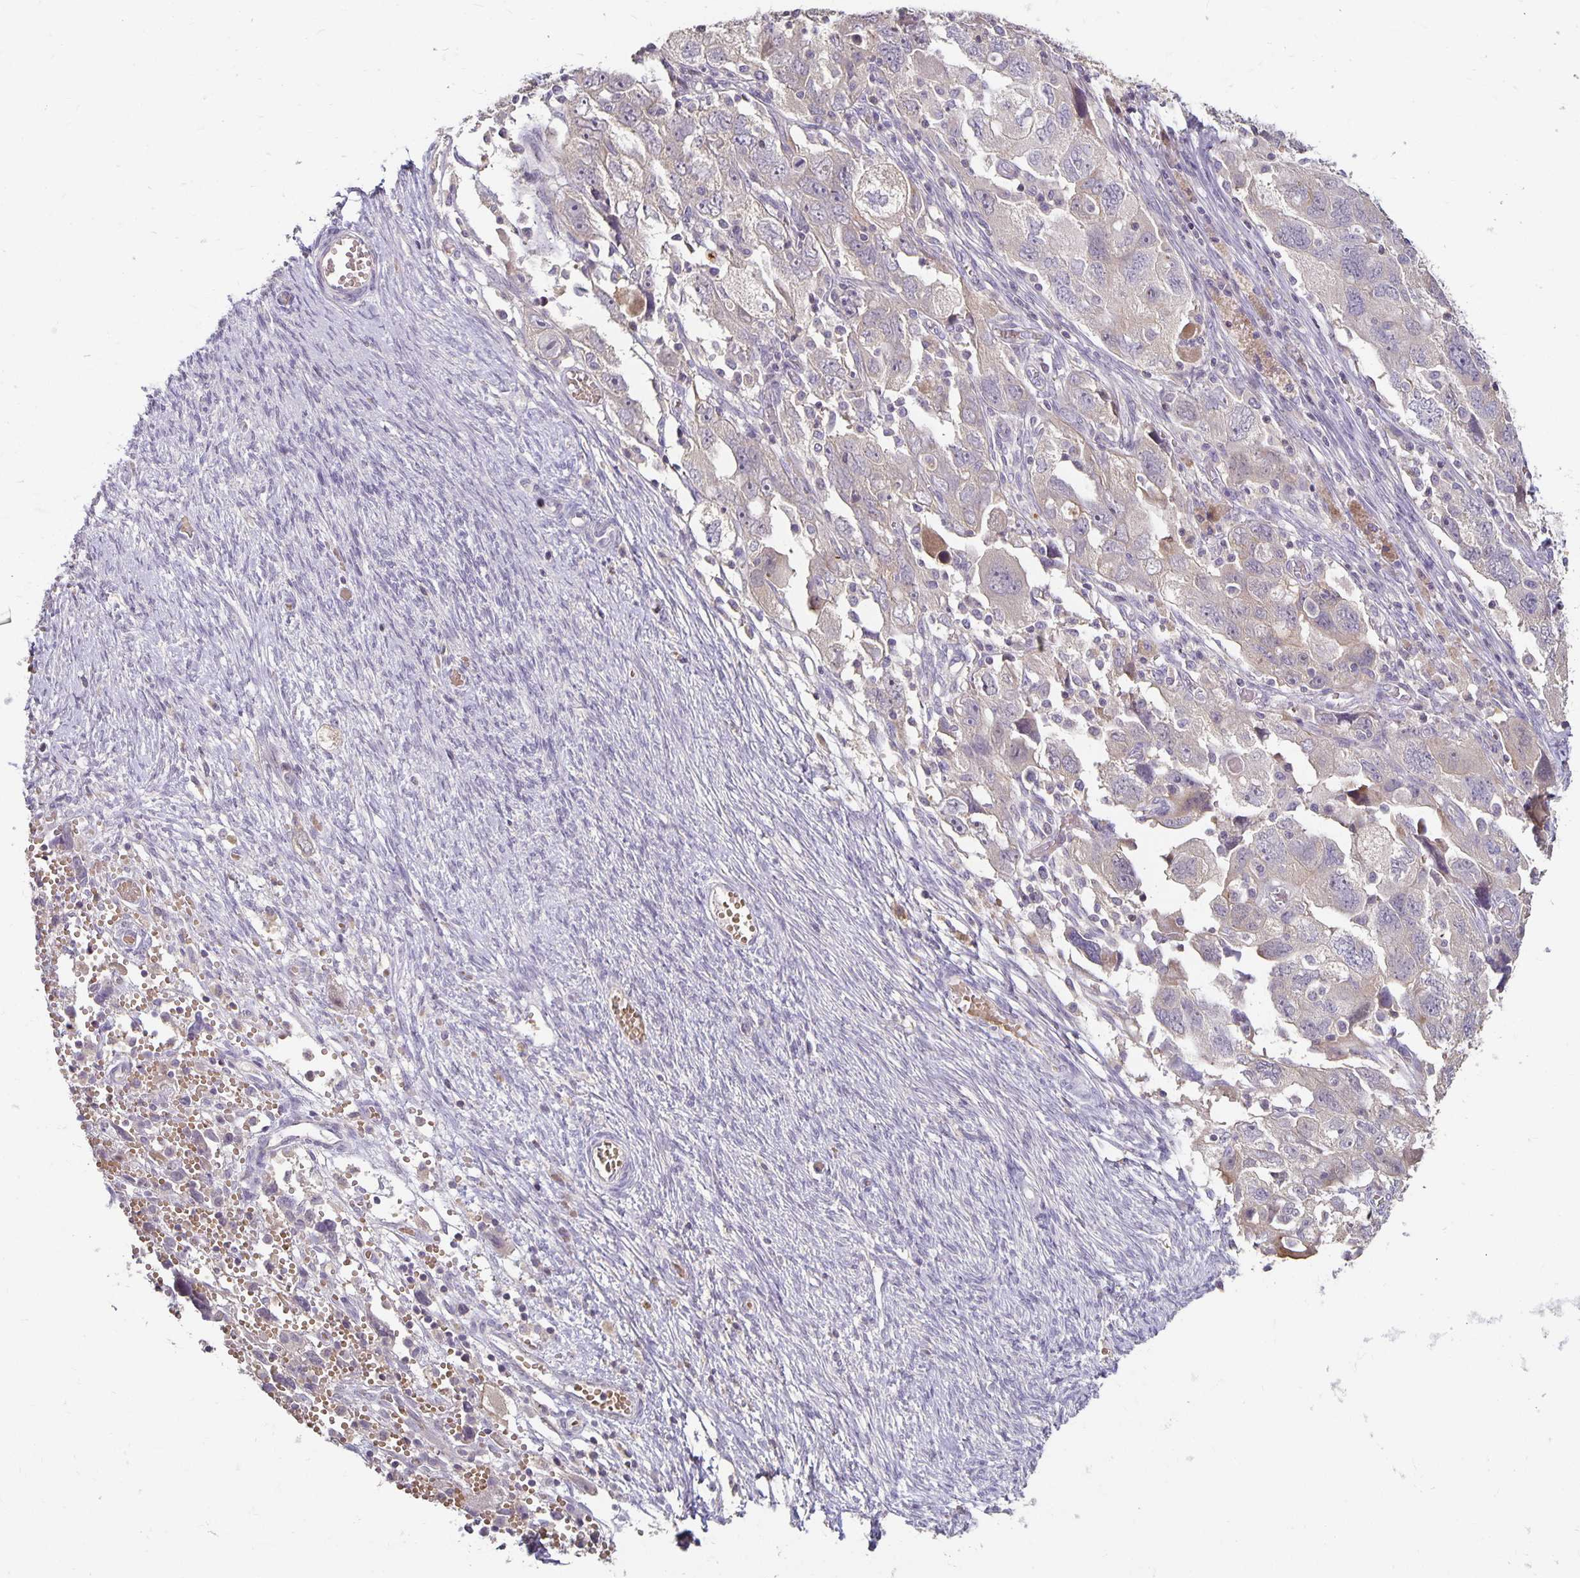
{"staining": {"intensity": "negative", "quantity": "none", "location": "none"}, "tissue": "ovarian cancer", "cell_type": "Tumor cells", "image_type": "cancer", "snomed": [{"axis": "morphology", "description": "Carcinoma, NOS"}, {"axis": "morphology", "description": "Cystadenocarcinoma, serous, NOS"}, {"axis": "topography", "description": "Ovary"}], "caption": "The micrograph exhibits no significant expression in tumor cells of ovarian serous cystadenocarcinoma.", "gene": "CST6", "patient": {"sex": "female", "age": 69}}